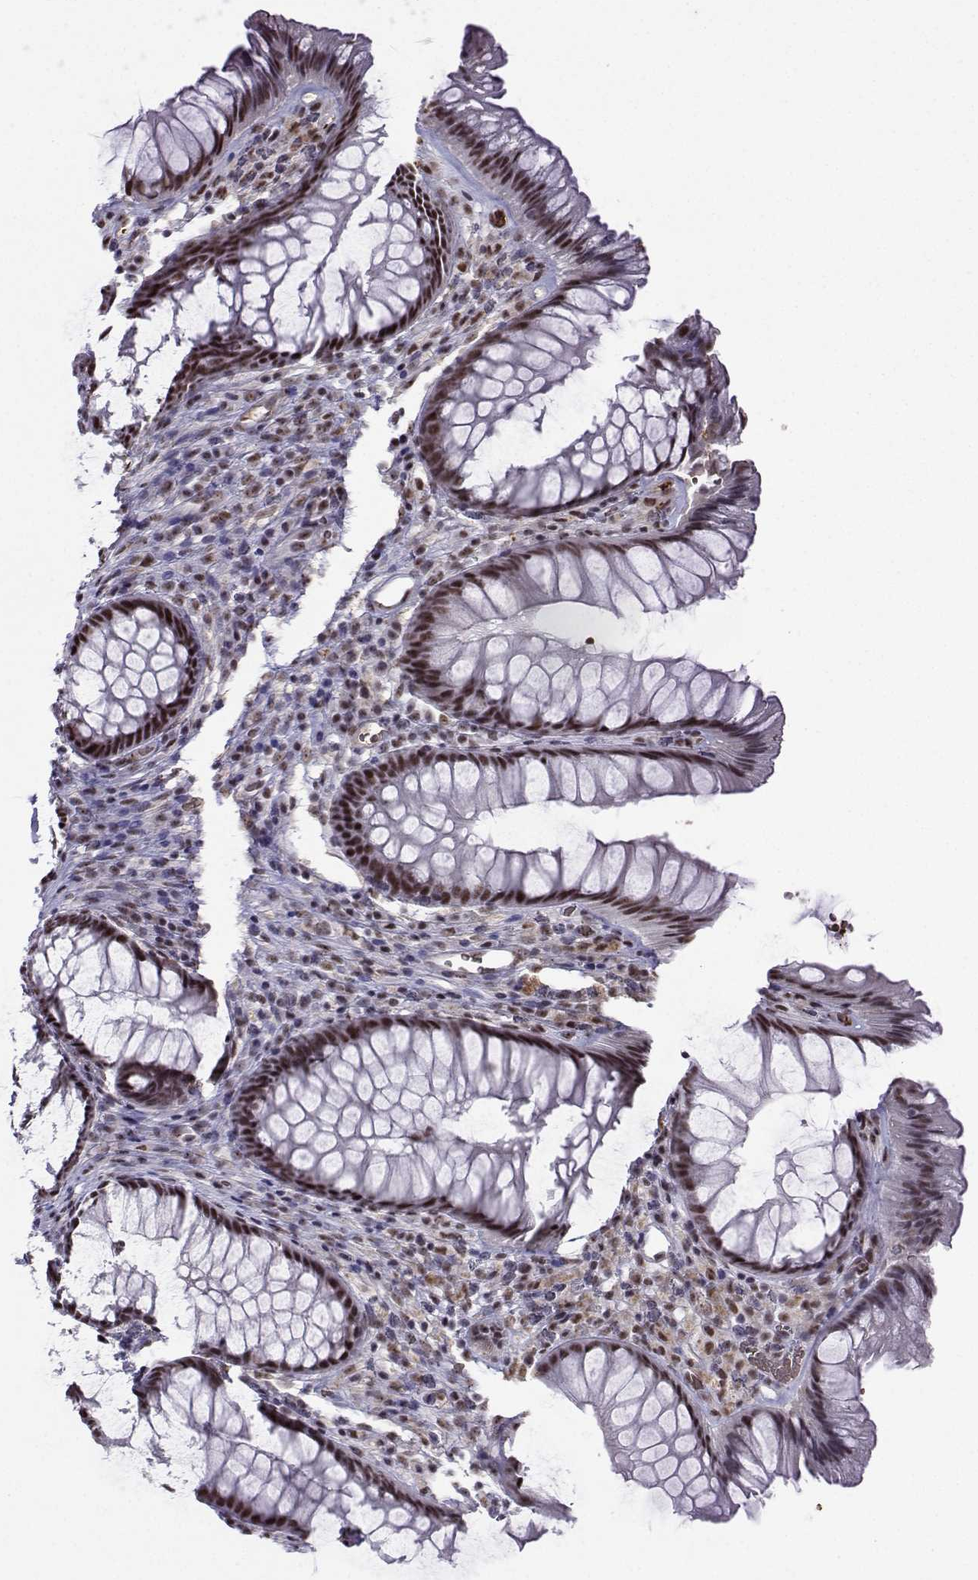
{"staining": {"intensity": "moderate", "quantity": ">75%", "location": "nuclear"}, "tissue": "rectum", "cell_type": "Glandular cells", "image_type": "normal", "snomed": [{"axis": "morphology", "description": "Normal tissue, NOS"}, {"axis": "topography", "description": "Smooth muscle"}, {"axis": "topography", "description": "Rectum"}], "caption": "A brown stain labels moderate nuclear staining of a protein in glandular cells of unremarkable rectum. The staining was performed using DAB (3,3'-diaminobenzidine), with brown indicating positive protein expression. Nuclei are stained blue with hematoxylin.", "gene": "CCNK", "patient": {"sex": "male", "age": 53}}